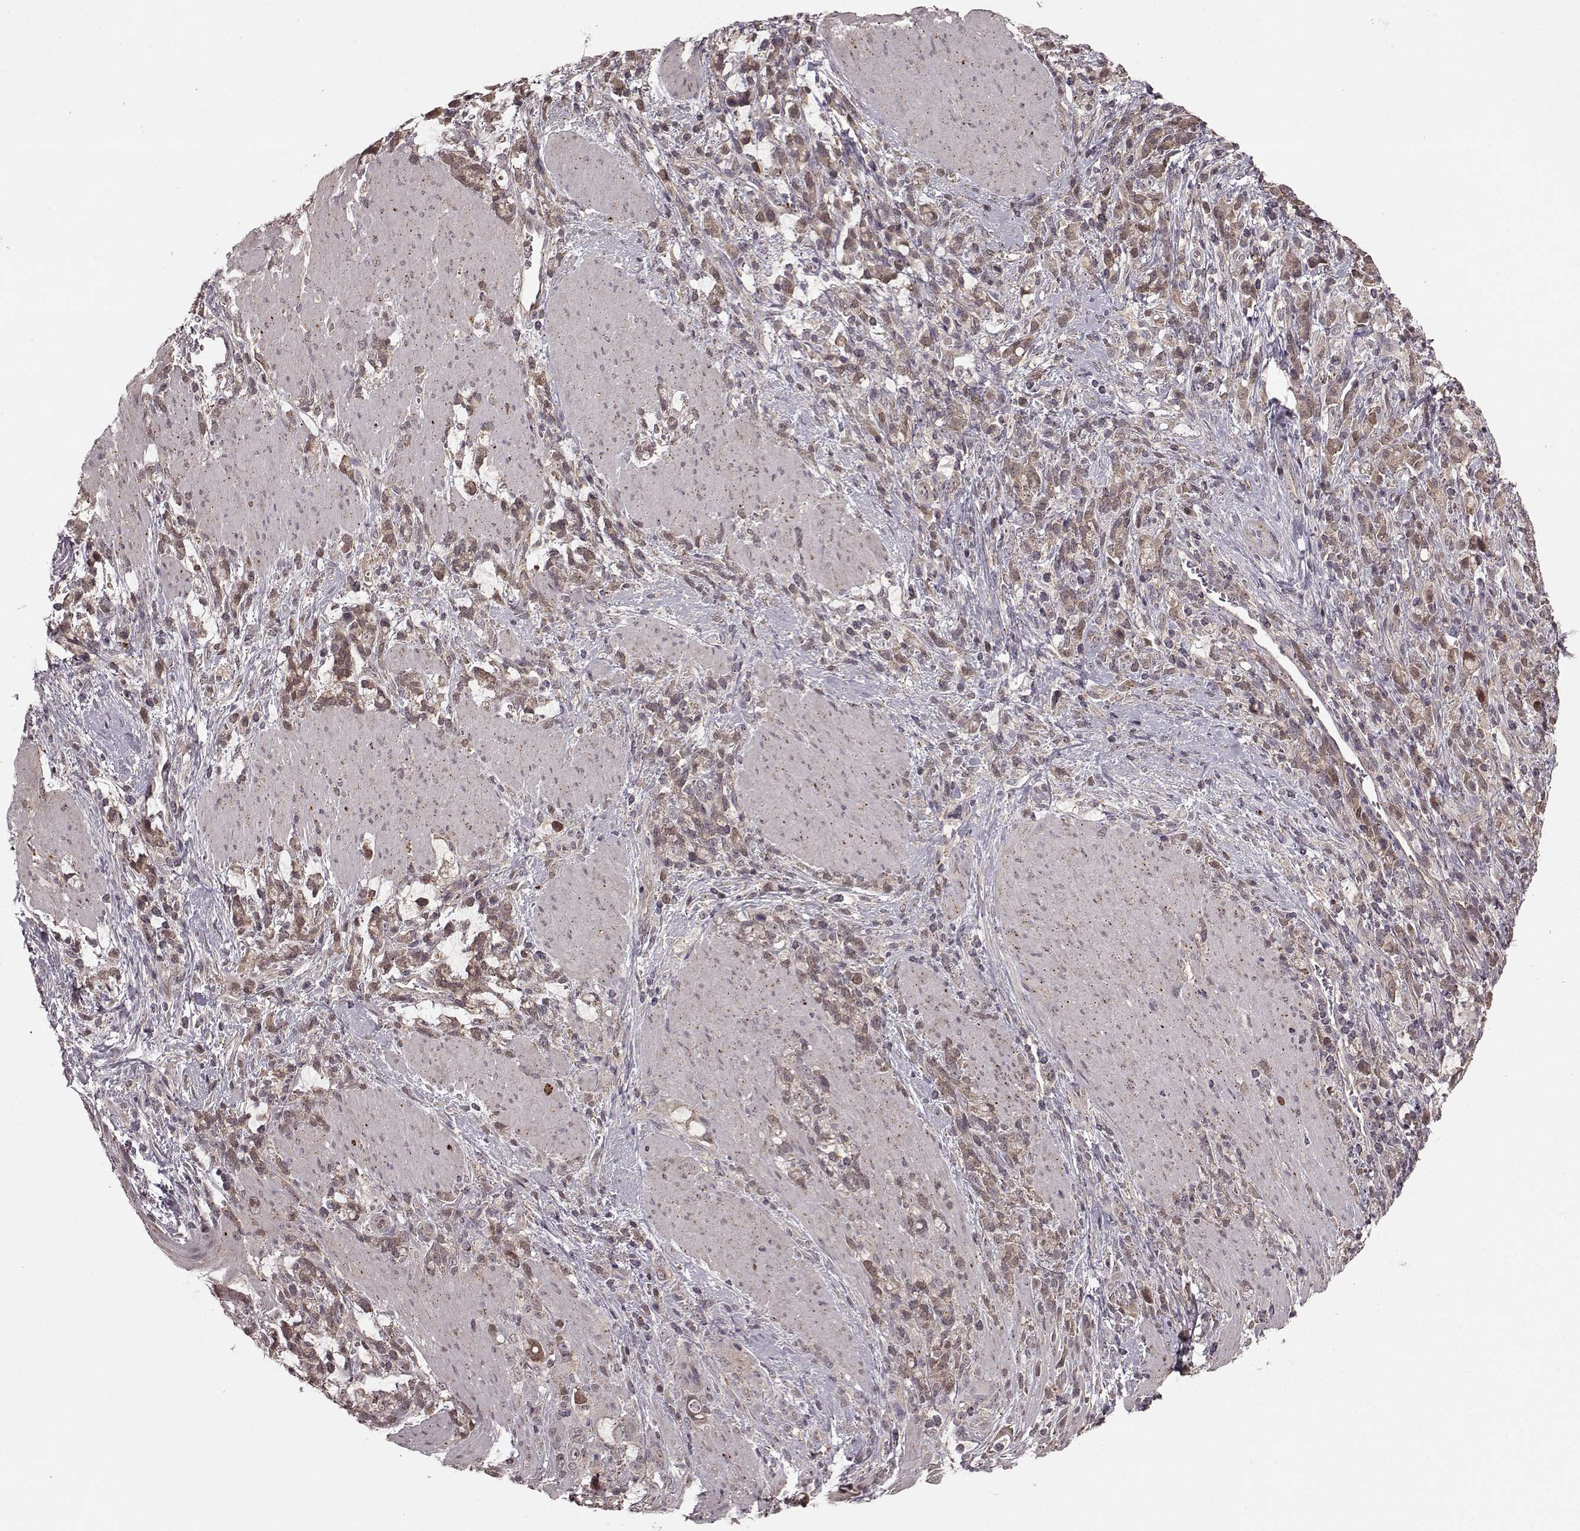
{"staining": {"intensity": "weak", "quantity": "<25%", "location": "cytoplasmic/membranous"}, "tissue": "stomach cancer", "cell_type": "Tumor cells", "image_type": "cancer", "snomed": [{"axis": "morphology", "description": "Adenocarcinoma, NOS"}, {"axis": "topography", "description": "Stomach"}], "caption": "The micrograph exhibits no staining of tumor cells in adenocarcinoma (stomach). The staining was performed using DAB to visualize the protein expression in brown, while the nuclei were stained in blue with hematoxylin (Magnification: 20x).", "gene": "GSS", "patient": {"sex": "female", "age": 57}}